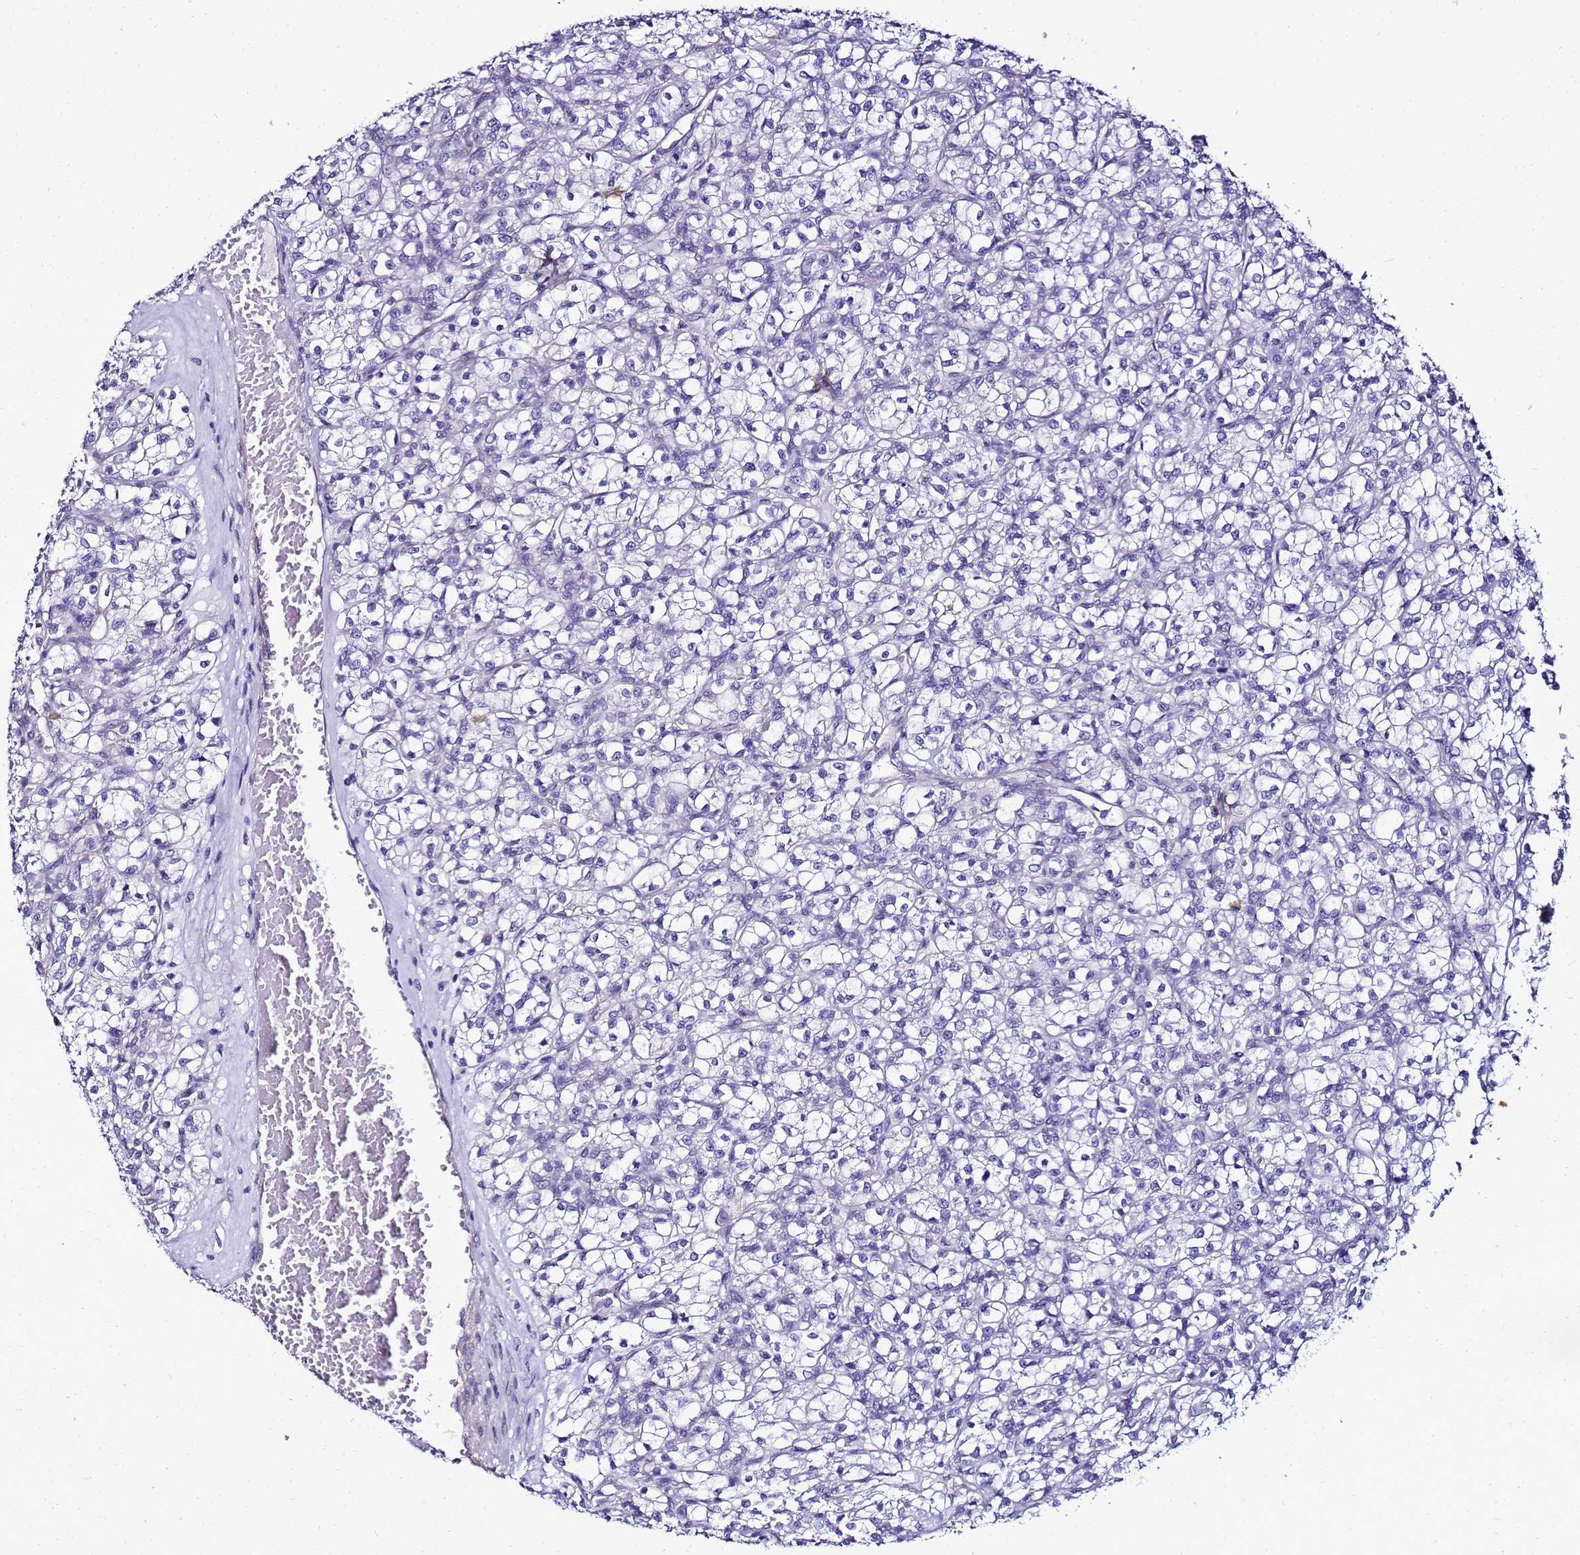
{"staining": {"intensity": "negative", "quantity": "none", "location": "none"}, "tissue": "renal cancer", "cell_type": "Tumor cells", "image_type": "cancer", "snomed": [{"axis": "morphology", "description": "Adenocarcinoma, NOS"}, {"axis": "topography", "description": "Kidney"}], "caption": "High power microscopy photomicrograph of an immunohistochemistry micrograph of renal cancer, revealing no significant positivity in tumor cells. The staining was performed using DAB to visualize the protein expression in brown, while the nuclei were stained in blue with hematoxylin (Magnification: 20x).", "gene": "FAM166B", "patient": {"sex": "female", "age": 59}}